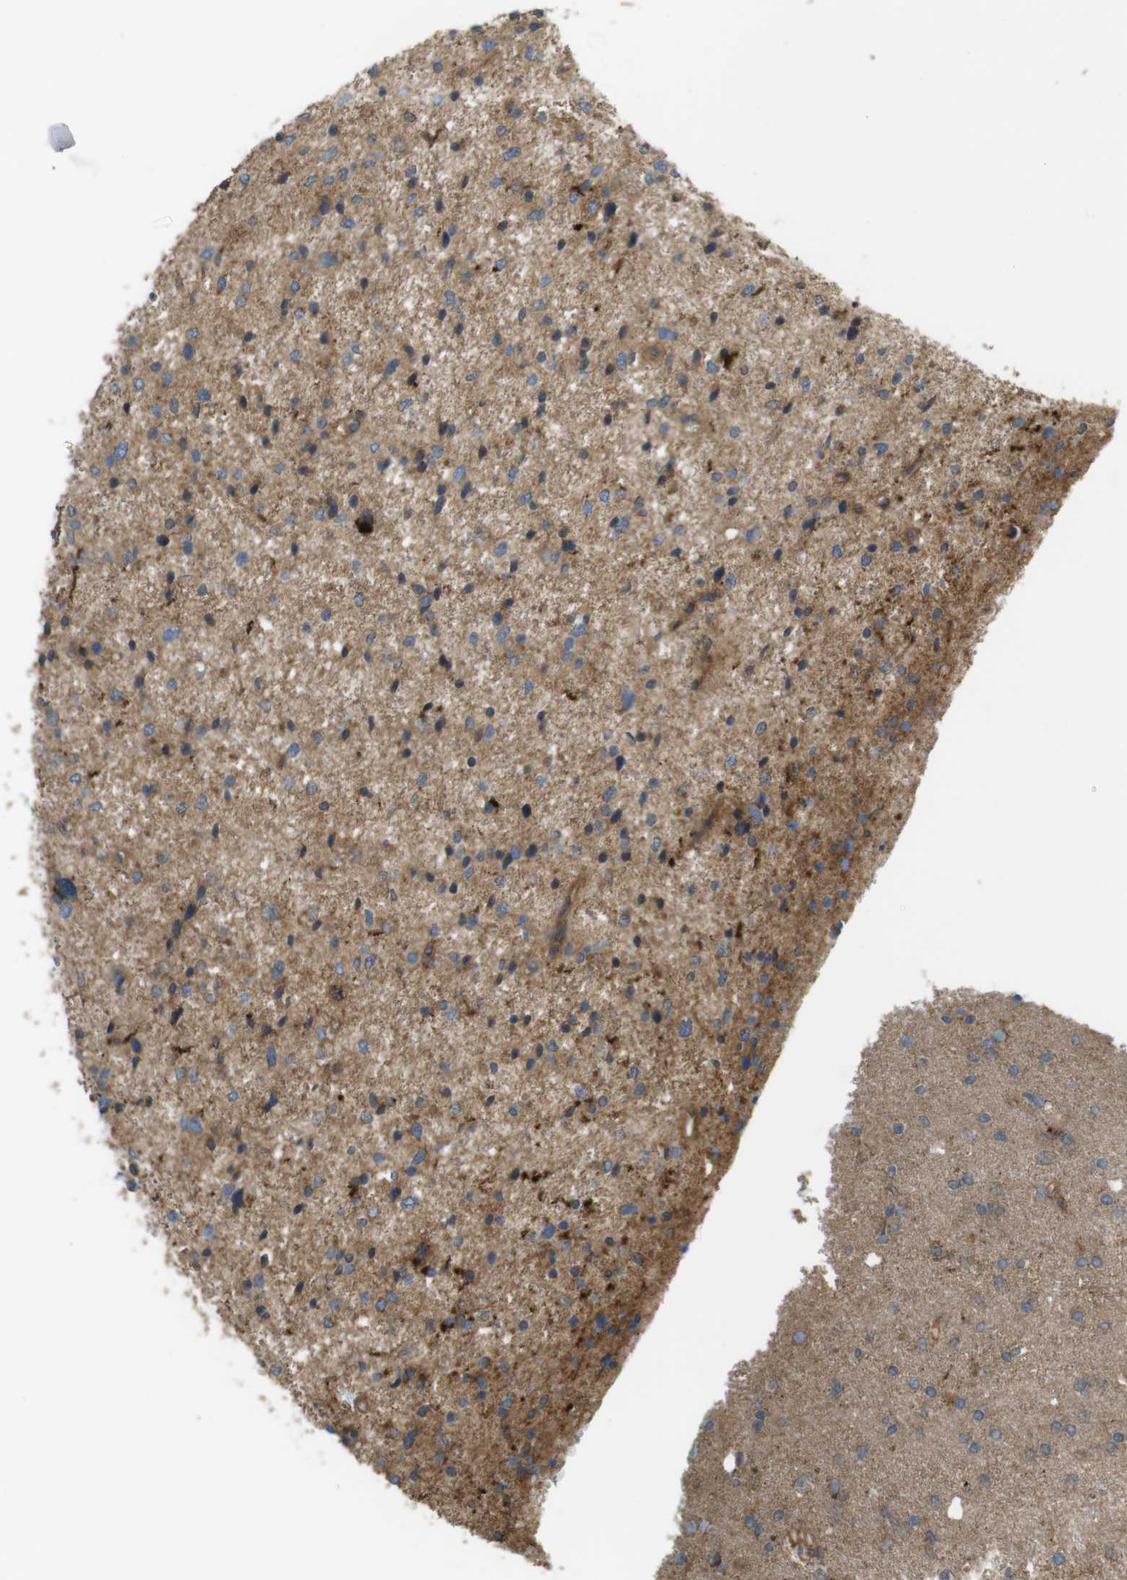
{"staining": {"intensity": "moderate", "quantity": "<25%", "location": "cytoplasmic/membranous"}, "tissue": "glioma", "cell_type": "Tumor cells", "image_type": "cancer", "snomed": [{"axis": "morphology", "description": "Glioma, malignant, Low grade"}, {"axis": "topography", "description": "Brain"}], "caption": "Moderate cytoplasmic/membranous protein staining is identified in approximately <25% of tumor cells in malignant glioma (low-grade). (DAB IHC with brightfield microscopy, high magnification).", "gene": "DDAH2", "patient": {"sex": "female", "age": 37}}